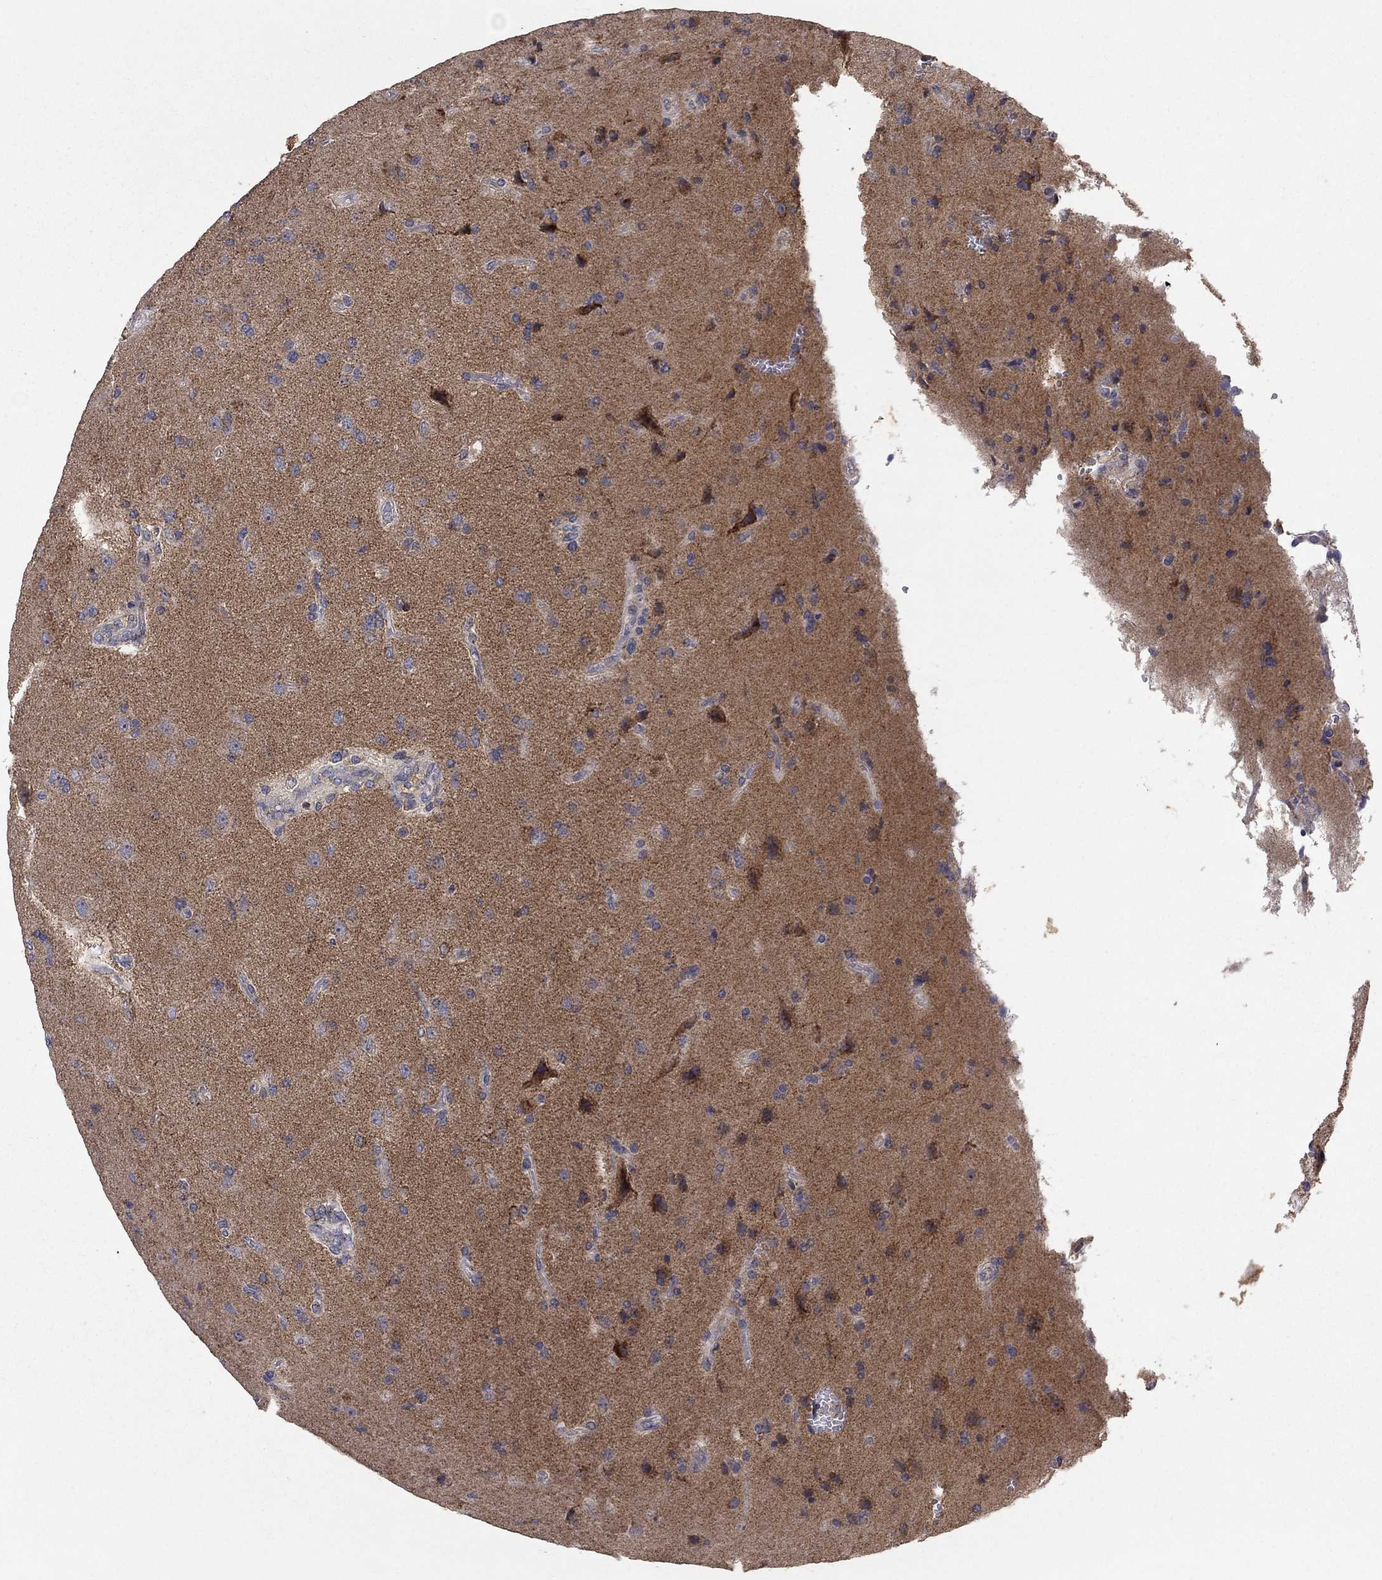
{"staining": {"intensity": "moderate", "quantity": ">75%", "location": "cytoplasmic/membranous"}, "tissue": "glioma", "cell_type": "Tumor cells", "image_type": "cancer", "snomed": [{"axis": "morphology", "description": "Glioma, malignant, High grade"}, {"axis": "topography", "description": "Brain"}], "caption": "Protein staining shows moderate cytoplasmic/membranous positivity in about >75% of tumor cells in malignant glioma (high-grade).", "gene": "GPSM1", "patient": {"sex": "male", "age": 56}}